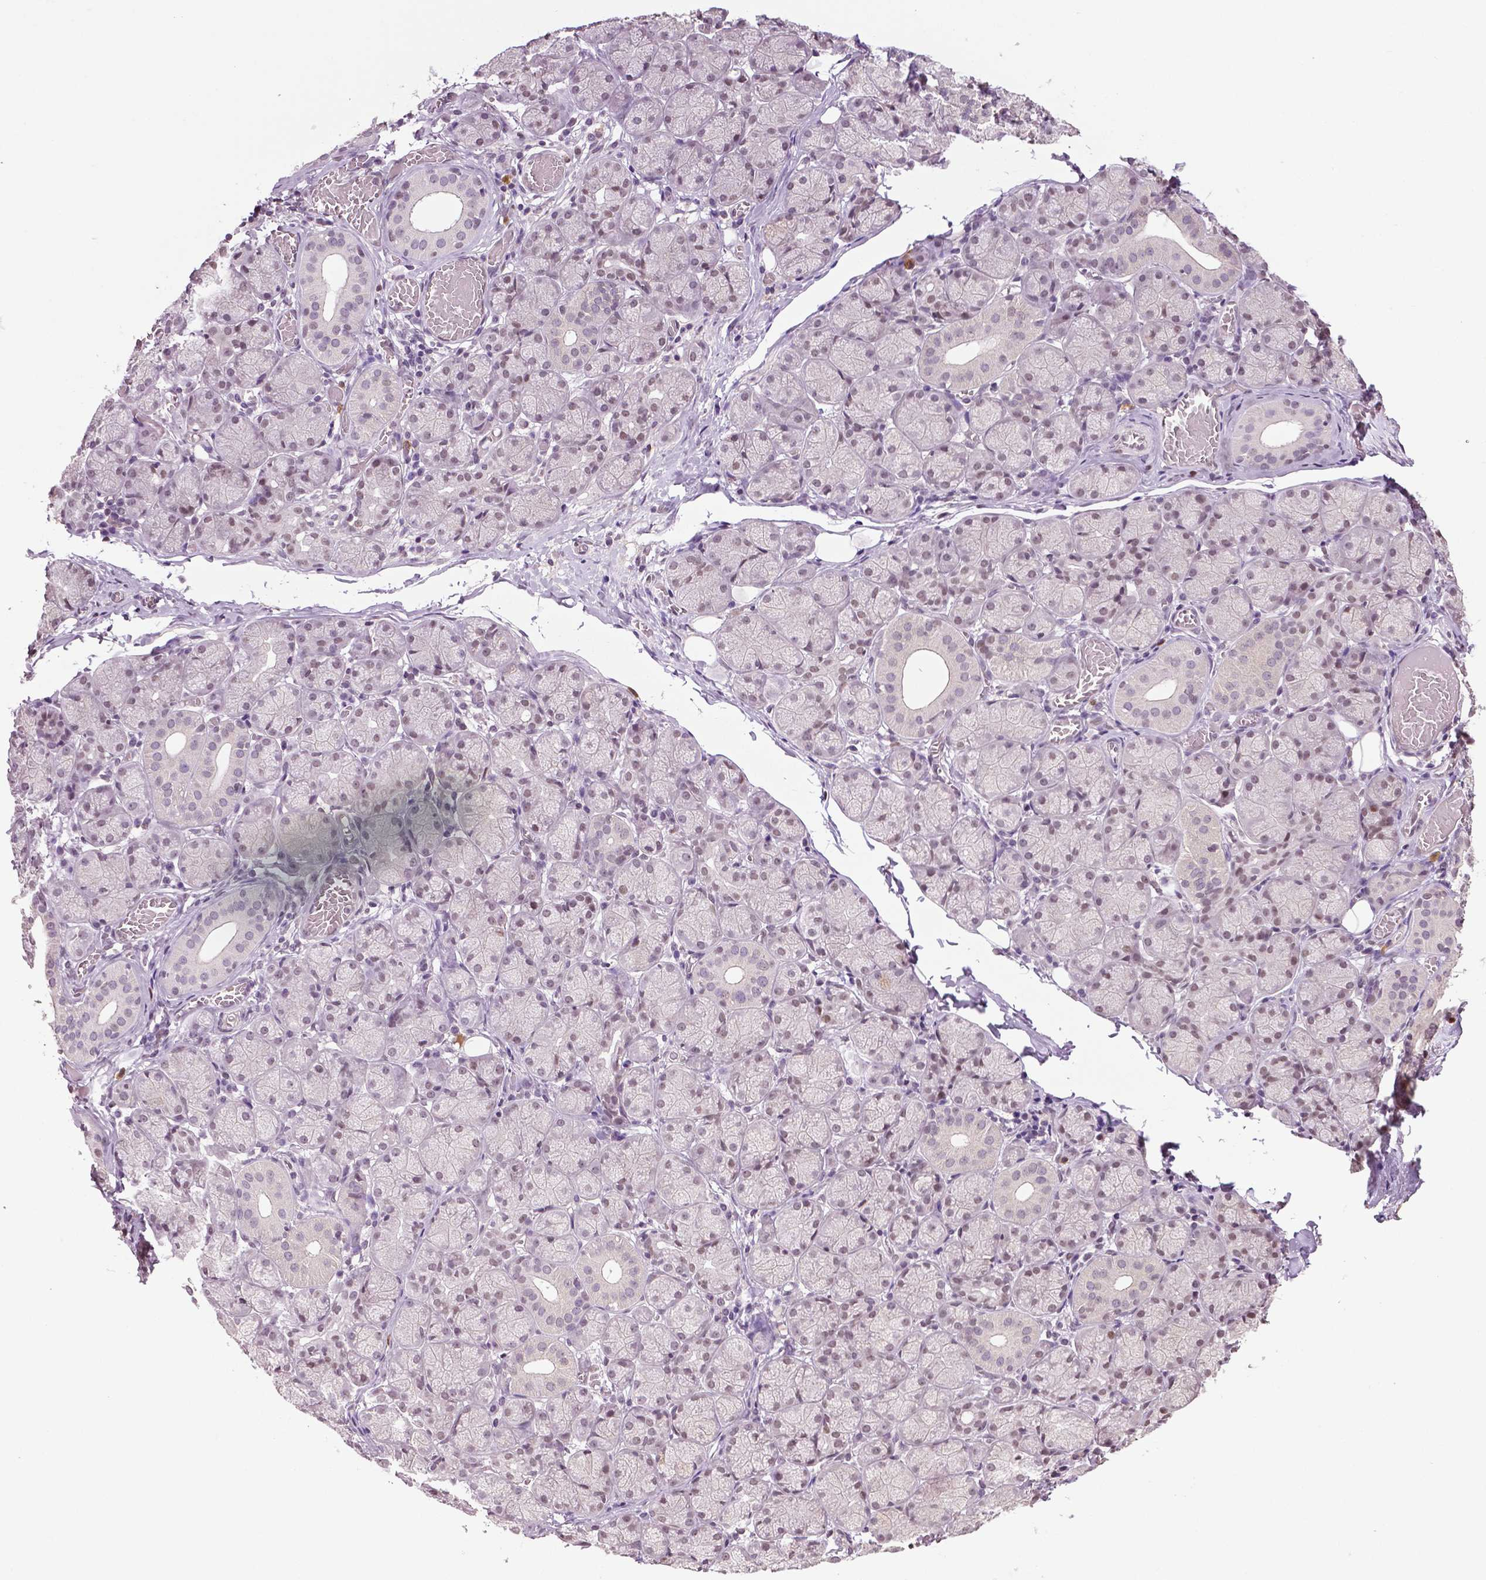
{"staining": {"intensity": "moderate", "quantity": "25%-75%", "location": "nuclear"}, "tissue": "salivary gland", "cell_type": "Glandular cells", "image_type": "normal", "snomed": [{"axis": "morphology", "description": "Normal tissue, NOS"}, {"axis": "topography", "description": "Salivary gland"}, {"axis": "topography", "description": "Peripheral nerve tissue"}], "caption": "Salivary gland stained with a protein marker demonstrates moderate staining in glandular cells.", "gene": "DLX5", "patient": {"sex": "female", "age": 24}}